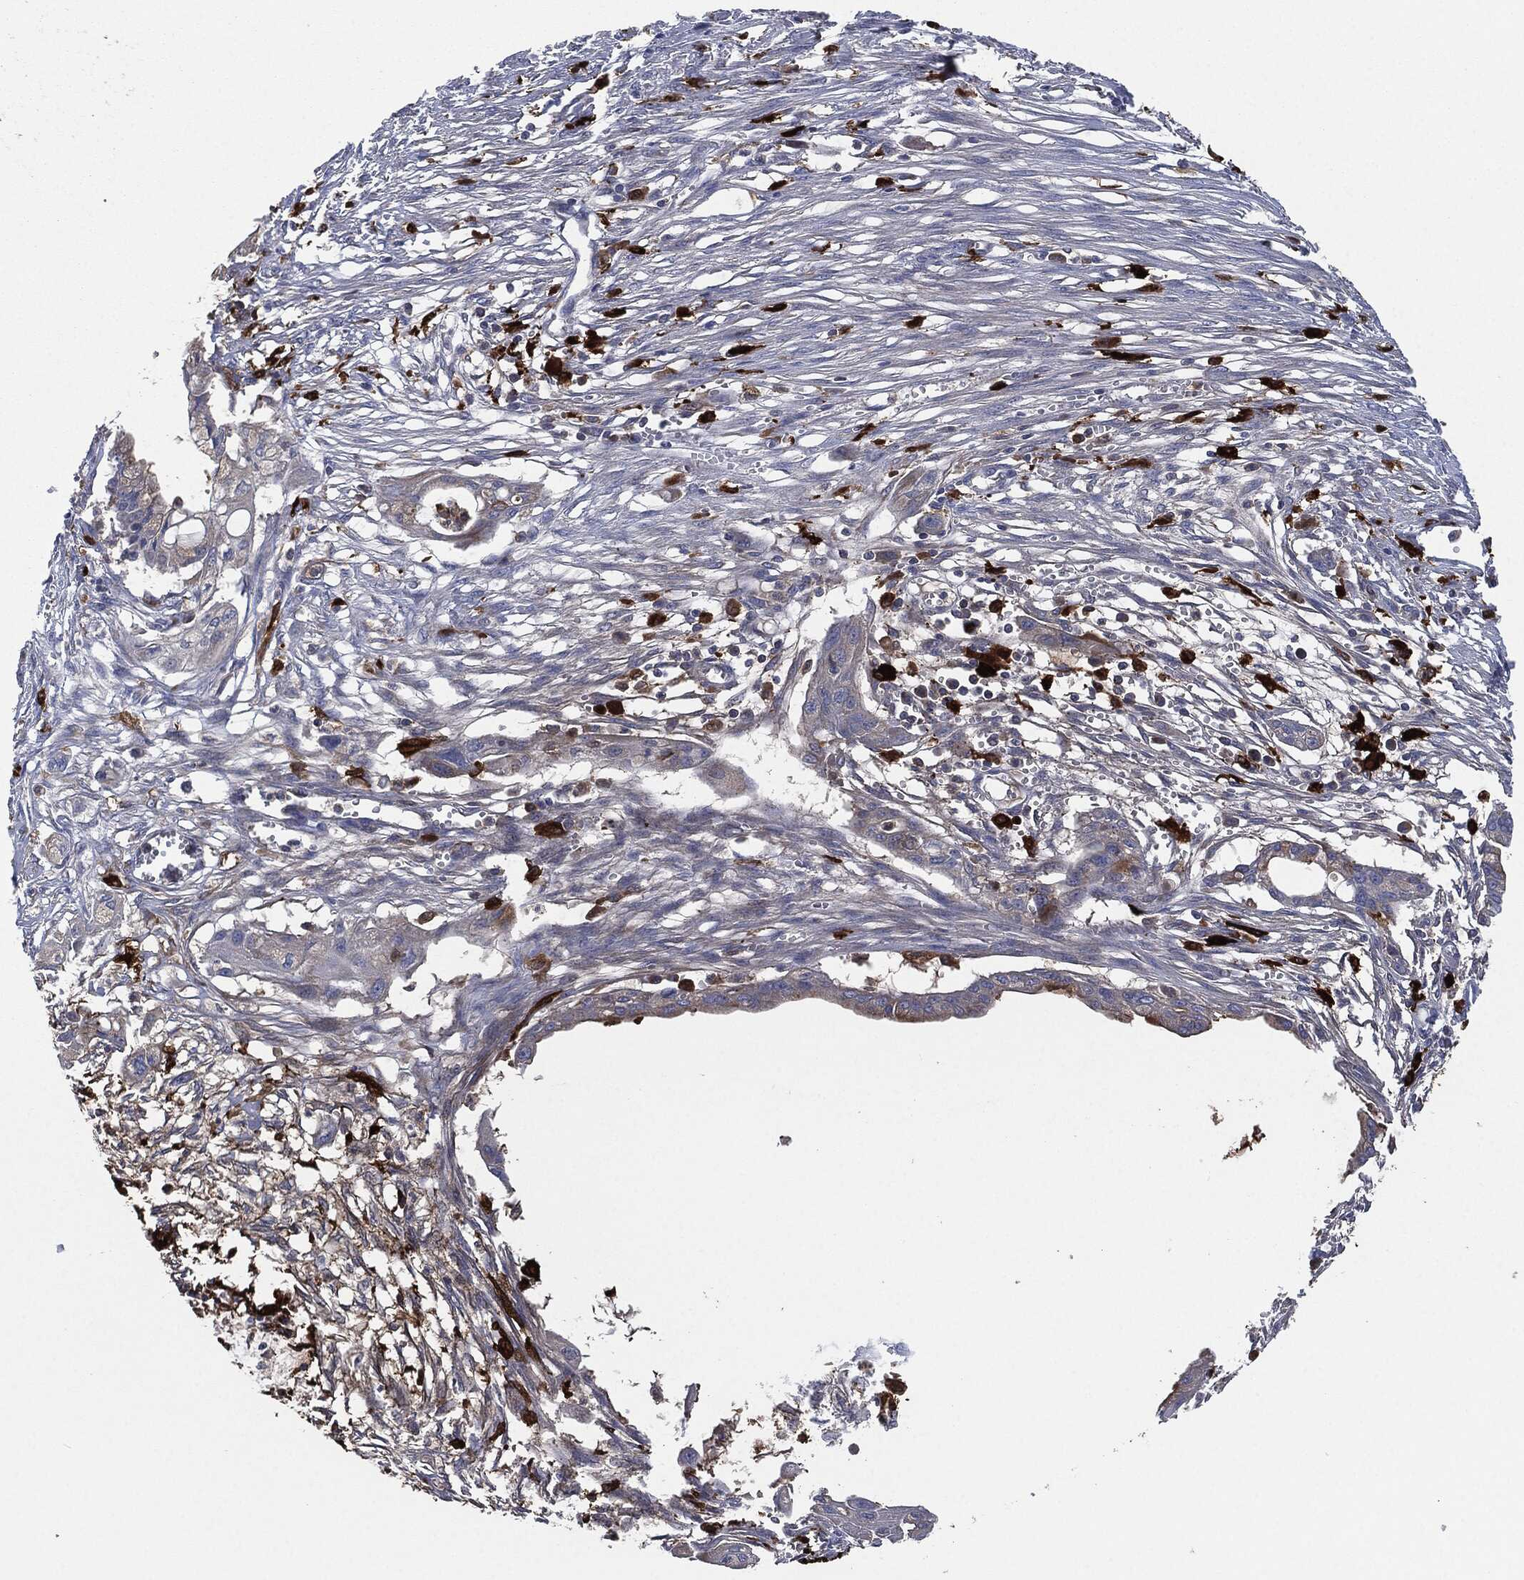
{"staining": {"intensity": "moderate", "quantity": "<25%", "location": "cytoplasmic/membranous"}, "tissue": "pancreatic cancer", "cell_type": "Tumor cells", "image_type": "cancer", "snomed": [{"axis": "morphology", "description": "Normal tissue, NOS"}, {"axis": "morphology", "description": "Adenocarcinoma, NOS"}, {"axis": "topography", "description": "Pancreas"}], "caption": "There is low levels of moderate cytoplasmic/membranous positivity in tumor cells of pancreatic cancer (adenocarcinoma), as demonstrated by immunohistochemical staining (brown color).", "gene": "TMEM11", "patient": {"sex": "female", "age": 58}}